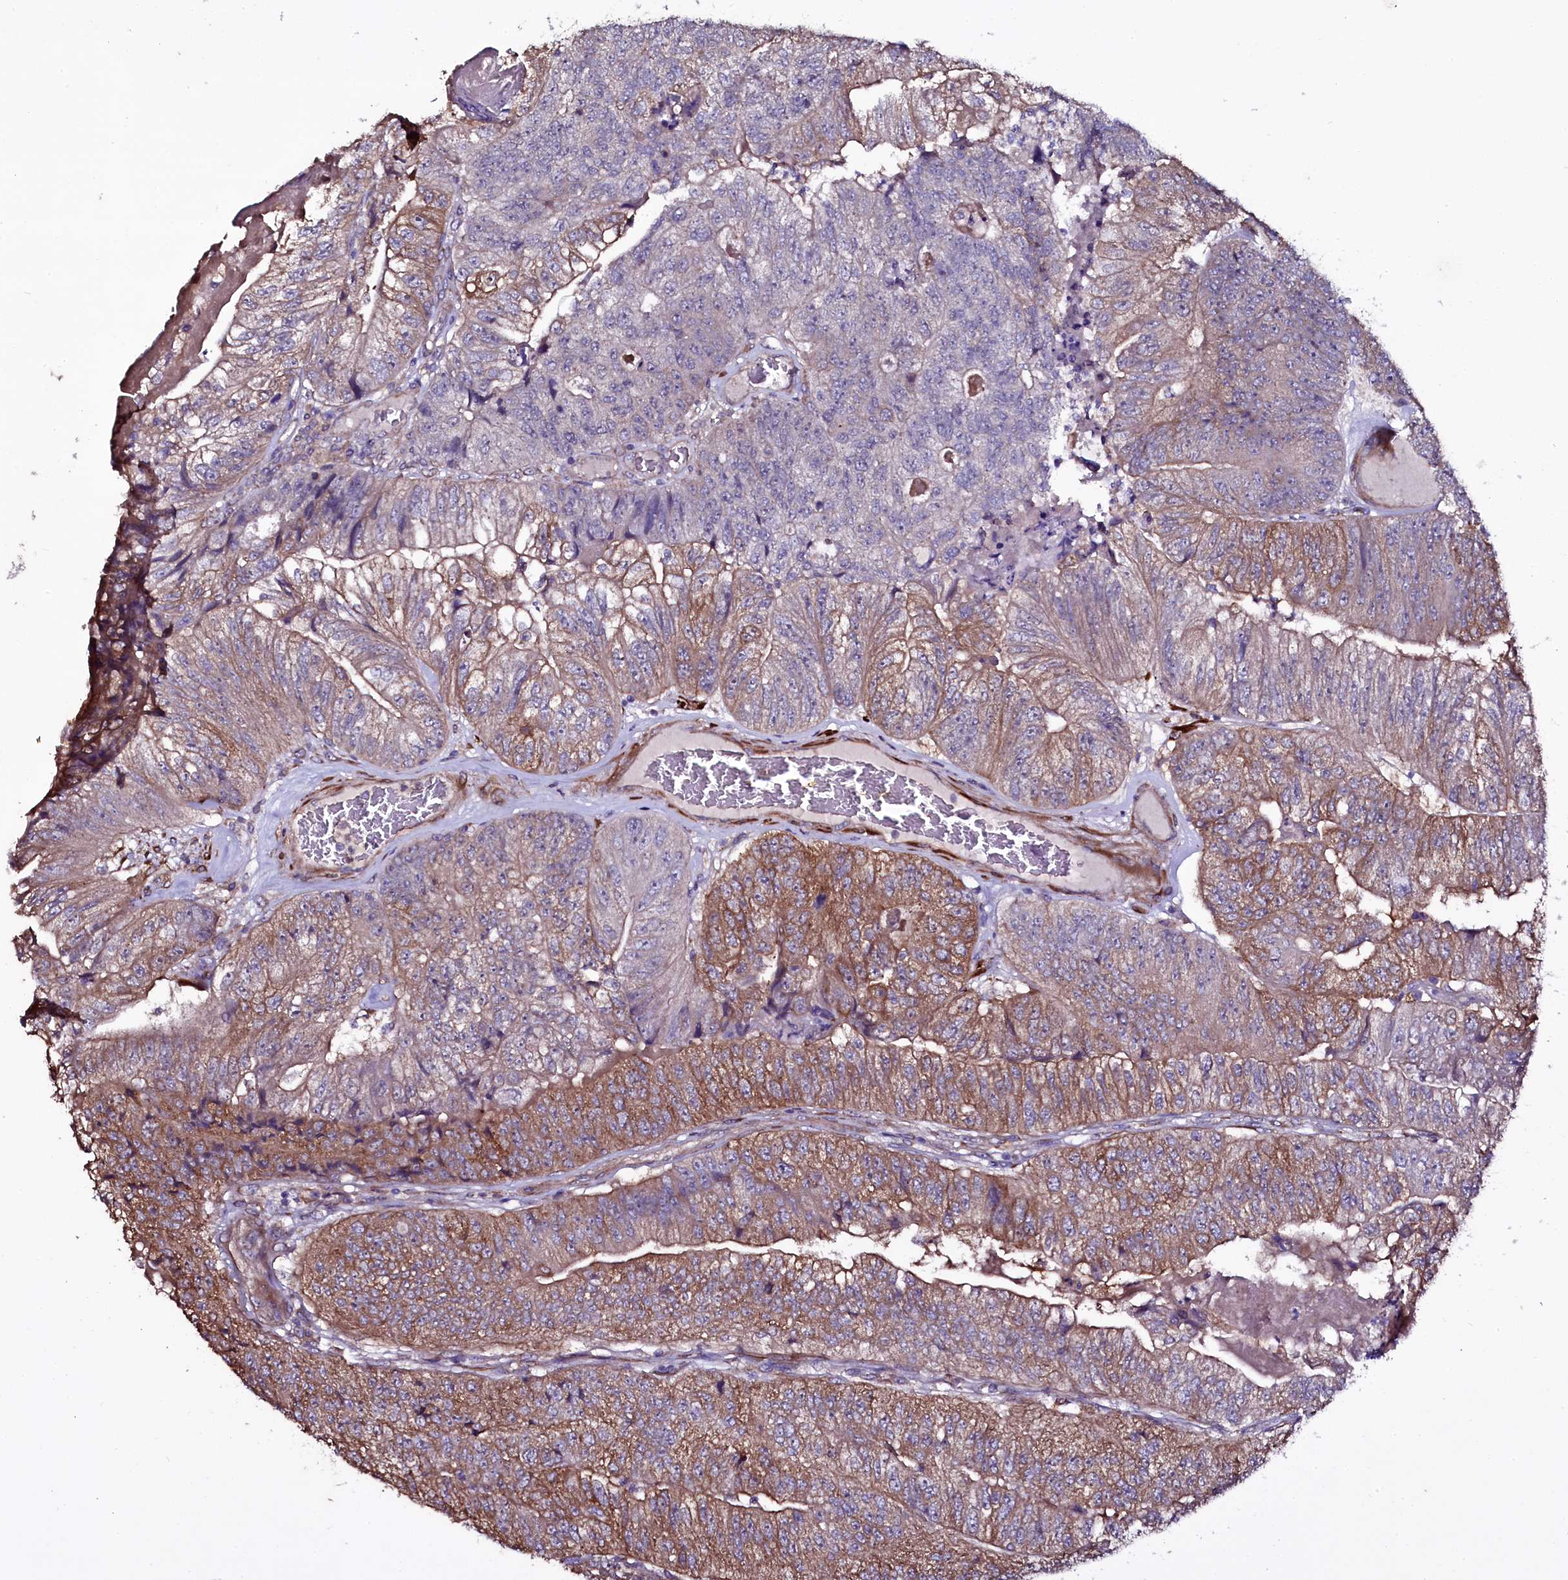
{"staining": {"intensity": "moderate", "quantity": "25%-75%", "location": "cytoplasmic/membranous"}, "tissue": "colorectal cancer", "cell_type": "Tumor cells", "image_type": "cancer", "snomed": [{"axis": "morphology", "description": "Adenocarcinoma, NOS"}, {"axis": "topography", "description": "Colon"}], "caption": "Protein analysis of adenocarcinoma (colorectal) tissue demonstrates moderate cytoplasmic/membranous expression in approximately 25%-75% of tumor cells. The staining was performed using DAB (3,3'-diaminobenzidine), with brown indicating positive protein expression. Nuclei are stained blue with hematoxylin.", "gene": "WIPF3", "patient": {"sex": "female", "age": 67}}